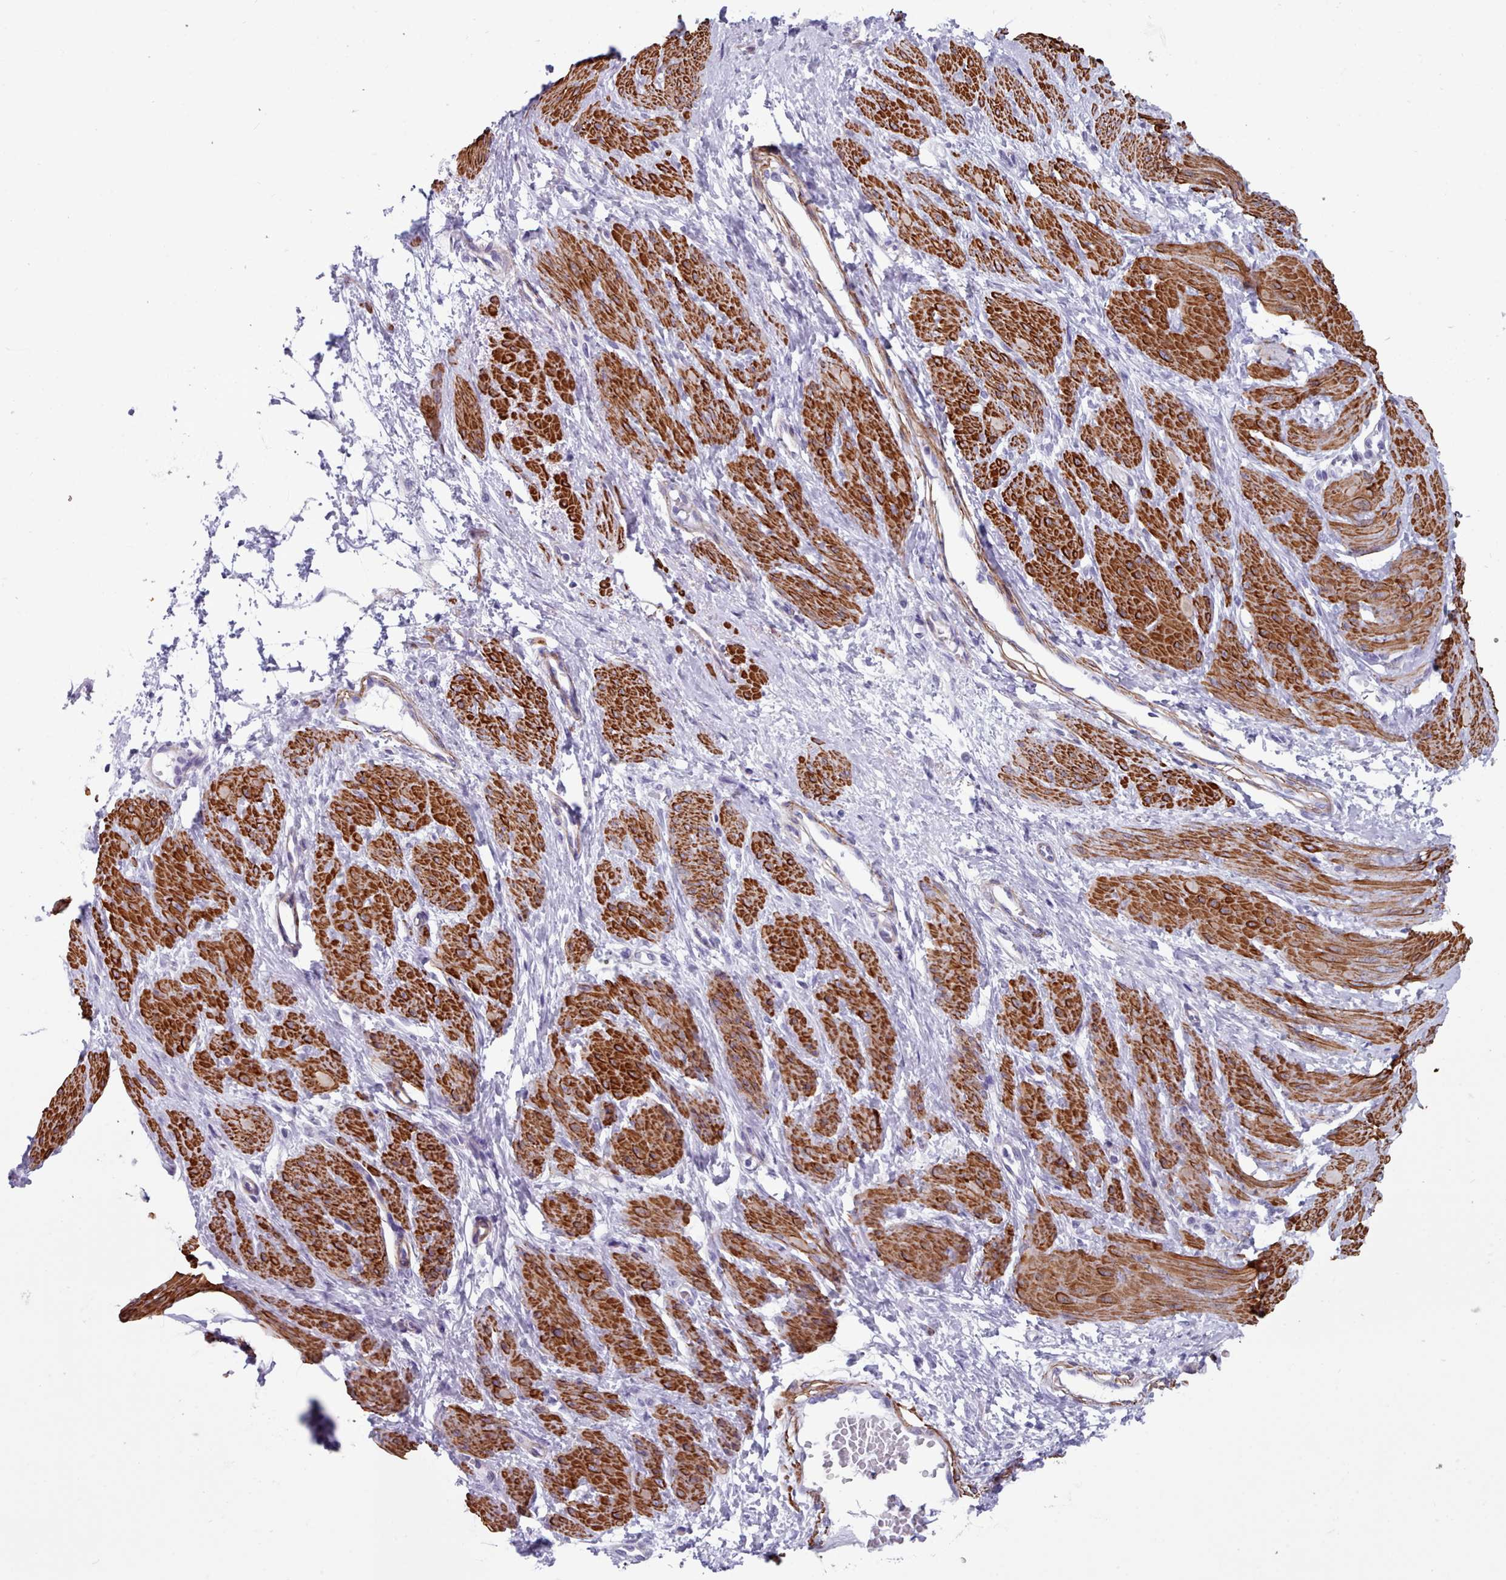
{"staining": {"intensity": "strong", "quantity": ">75%", "location": "cytoplasmic/membranous"}, "tissue": "smooth muscle", "cell_type": "Smooth muscle cells", "image_type": "normal", "snomed": [{"axis": "morphology", "description": "Normal tissue, NOS"}, {"axis": "topography", "description": "Smooth muscle"}, {"axis": "topography", "description": "Uterus"}], "caption": "Immunohistochemistry image of normal smooth muscle: smooth muscle stained using immunohistochemistry (IHC) shows high levels of strong protein expression localized specifically in the cytoplasmic/membranous of smooth muscle cells, appearing as a cytoplasmic/membranous brown color.", "gene": "FPGS", "patient": {"sex": "female", "age": 39}}